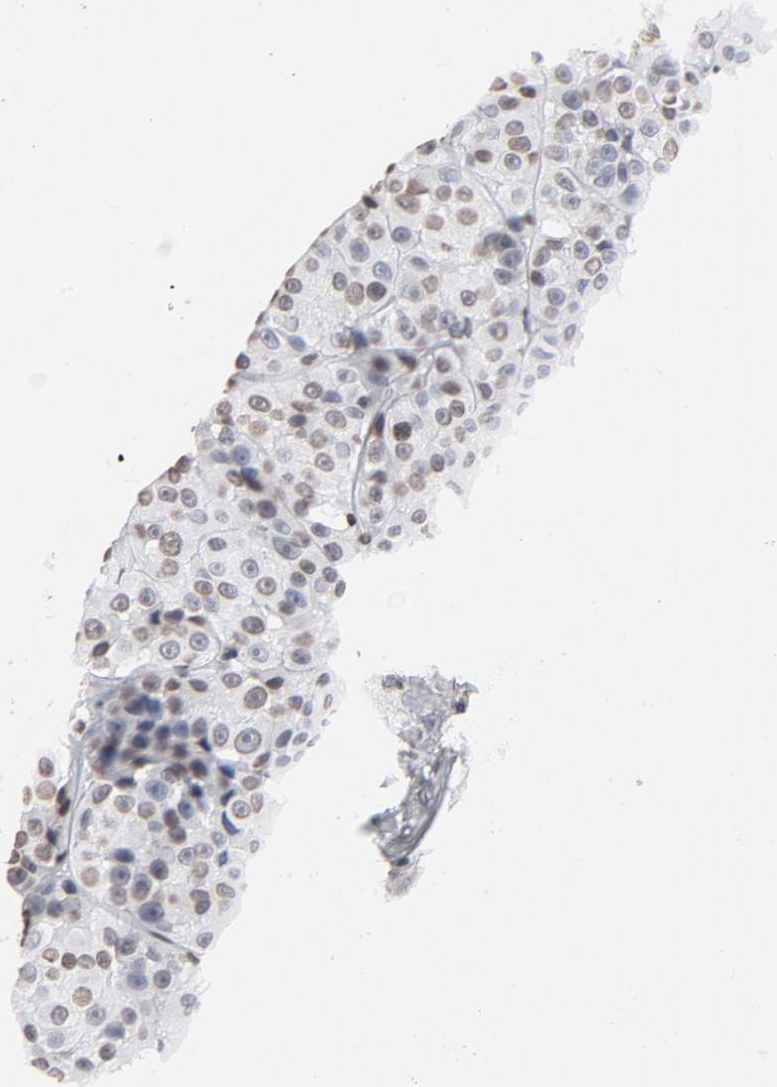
{"staining": {"intensity": "weak", "quantity": ">75%", "location": "nuclear"}, "tissue": "melanoma", "cell_type": "Tumor cells", "image_type": "cancer", "snomed": [{"axis": "morphology", "description": "Malignant melanoma, NOS"}, {"axis": "topography", "description": "Skin"}], "caption": "A low amount of weak nuclear staining is present in about >75% of tumor cells in melanoma tissue.", "gene": "H2AC12", "patient": {"sex": "female", "age": 75}}